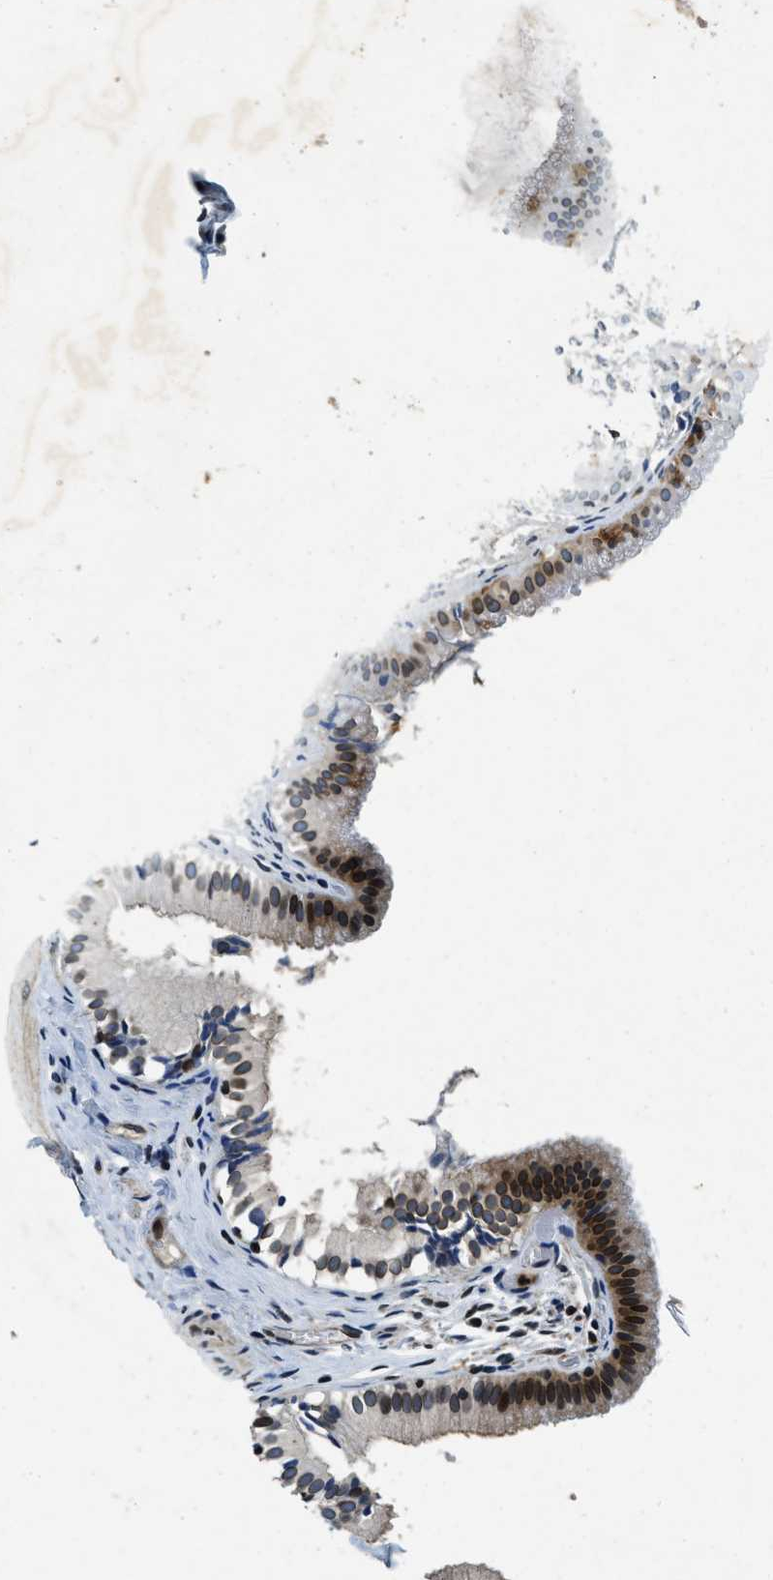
{"staining": {"intensity": "strong", "quantity": ">75%", "location": "nuclear"}, "tissue": "gallbladder", "cell_type": "Glandular cells", "image_type": "normal", "snomed": [{"axis": "morphology", "description": "Normal tissue, NOS"}, {"axis": "topography", "description": "Gallbladder"}], "caption": "Immunohistochemistry (DAB) staining of normal human gallbladder reveals strong nuclear protein expression in about >75% of glandular cells.", "gene": "ZC3HC1", "patient": {"sex": "female", "age": 26}}